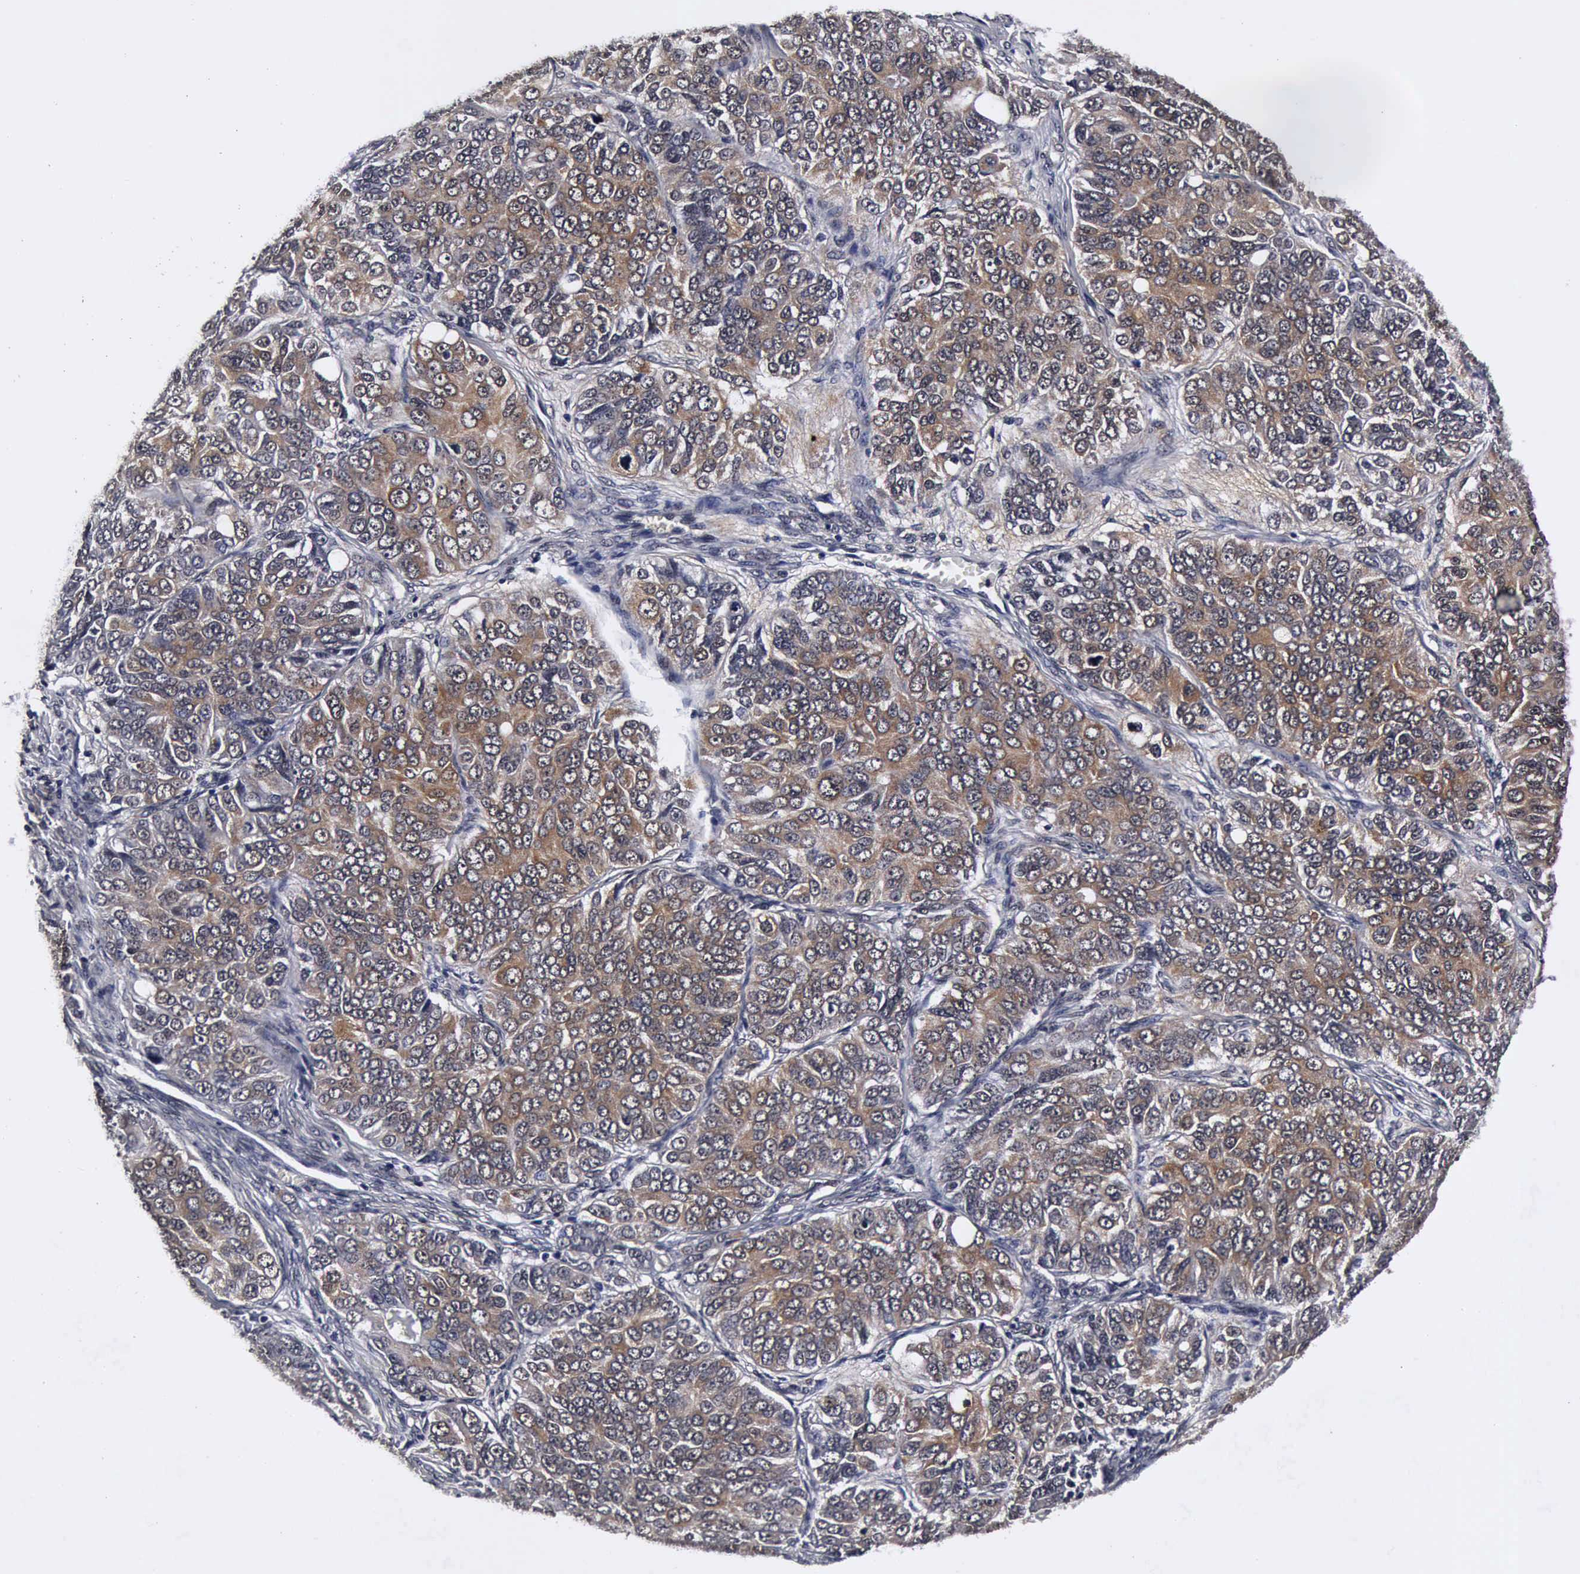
{"staining": {"intensity": "moderate", "quantity": ">75%", "location": "cytoplasmic/membranous"}, "tissue": "ovarian cancer", "cell_type": "Tumor cells", "image_type": "cancer", "snomed": [{"axis": "morphology", "description": "Carcinoma, endometroid"}, {"axis": "topography", "description": "Ovary"}], "caption": "IHC image of neoplastic tissue: human endometroid carcinoma (ovarian) stained using immunohistochemistry (IHC) demonstrates medium levels of moderate protein expression localized specifically in the cytoplasmic/membranous of tumor cells, appearing as a cytoplasmic/membranous brown color.", "gene": "UBC", "patient": {"sex": "female", "age": 51}}